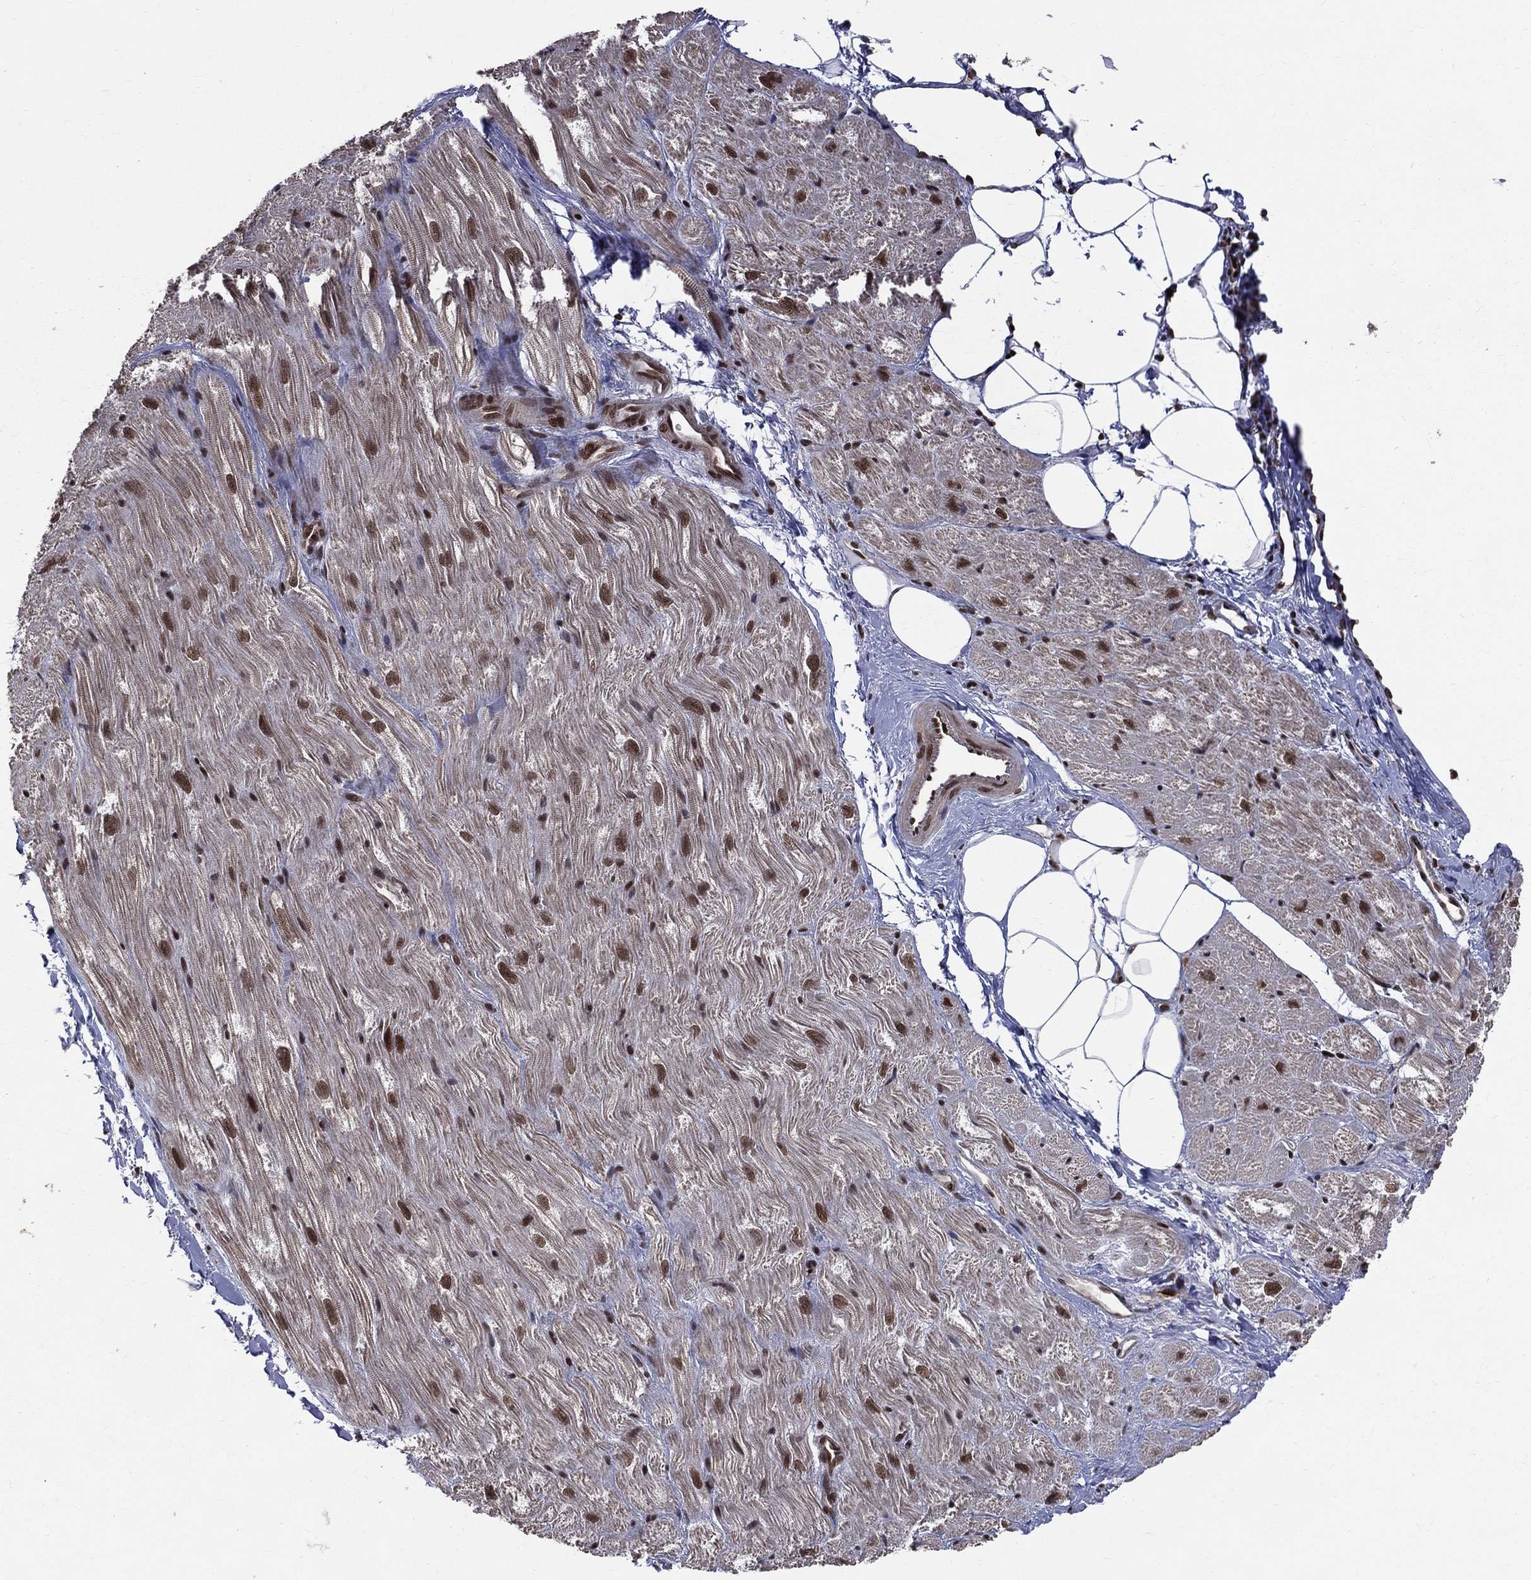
{"staining": {"intensity": "moderate", "quantity": ">75%", "location": "nuclear"}, "tissue": "heart muscle", "cell_type": "Cardiomyocytes", "image_type": "normal", "snomed": [{"axis": "morphology", "description": "Normal tissue, NOS"}, {"axis": "topography", "description": "Heart"}], "caption": "Protein staining of benign heart muscle displays moderate nuclear staining in about >75% of cardiomyocytes.", "gene": "SMC3", "patient": {"sex": "male", "age": 62}}